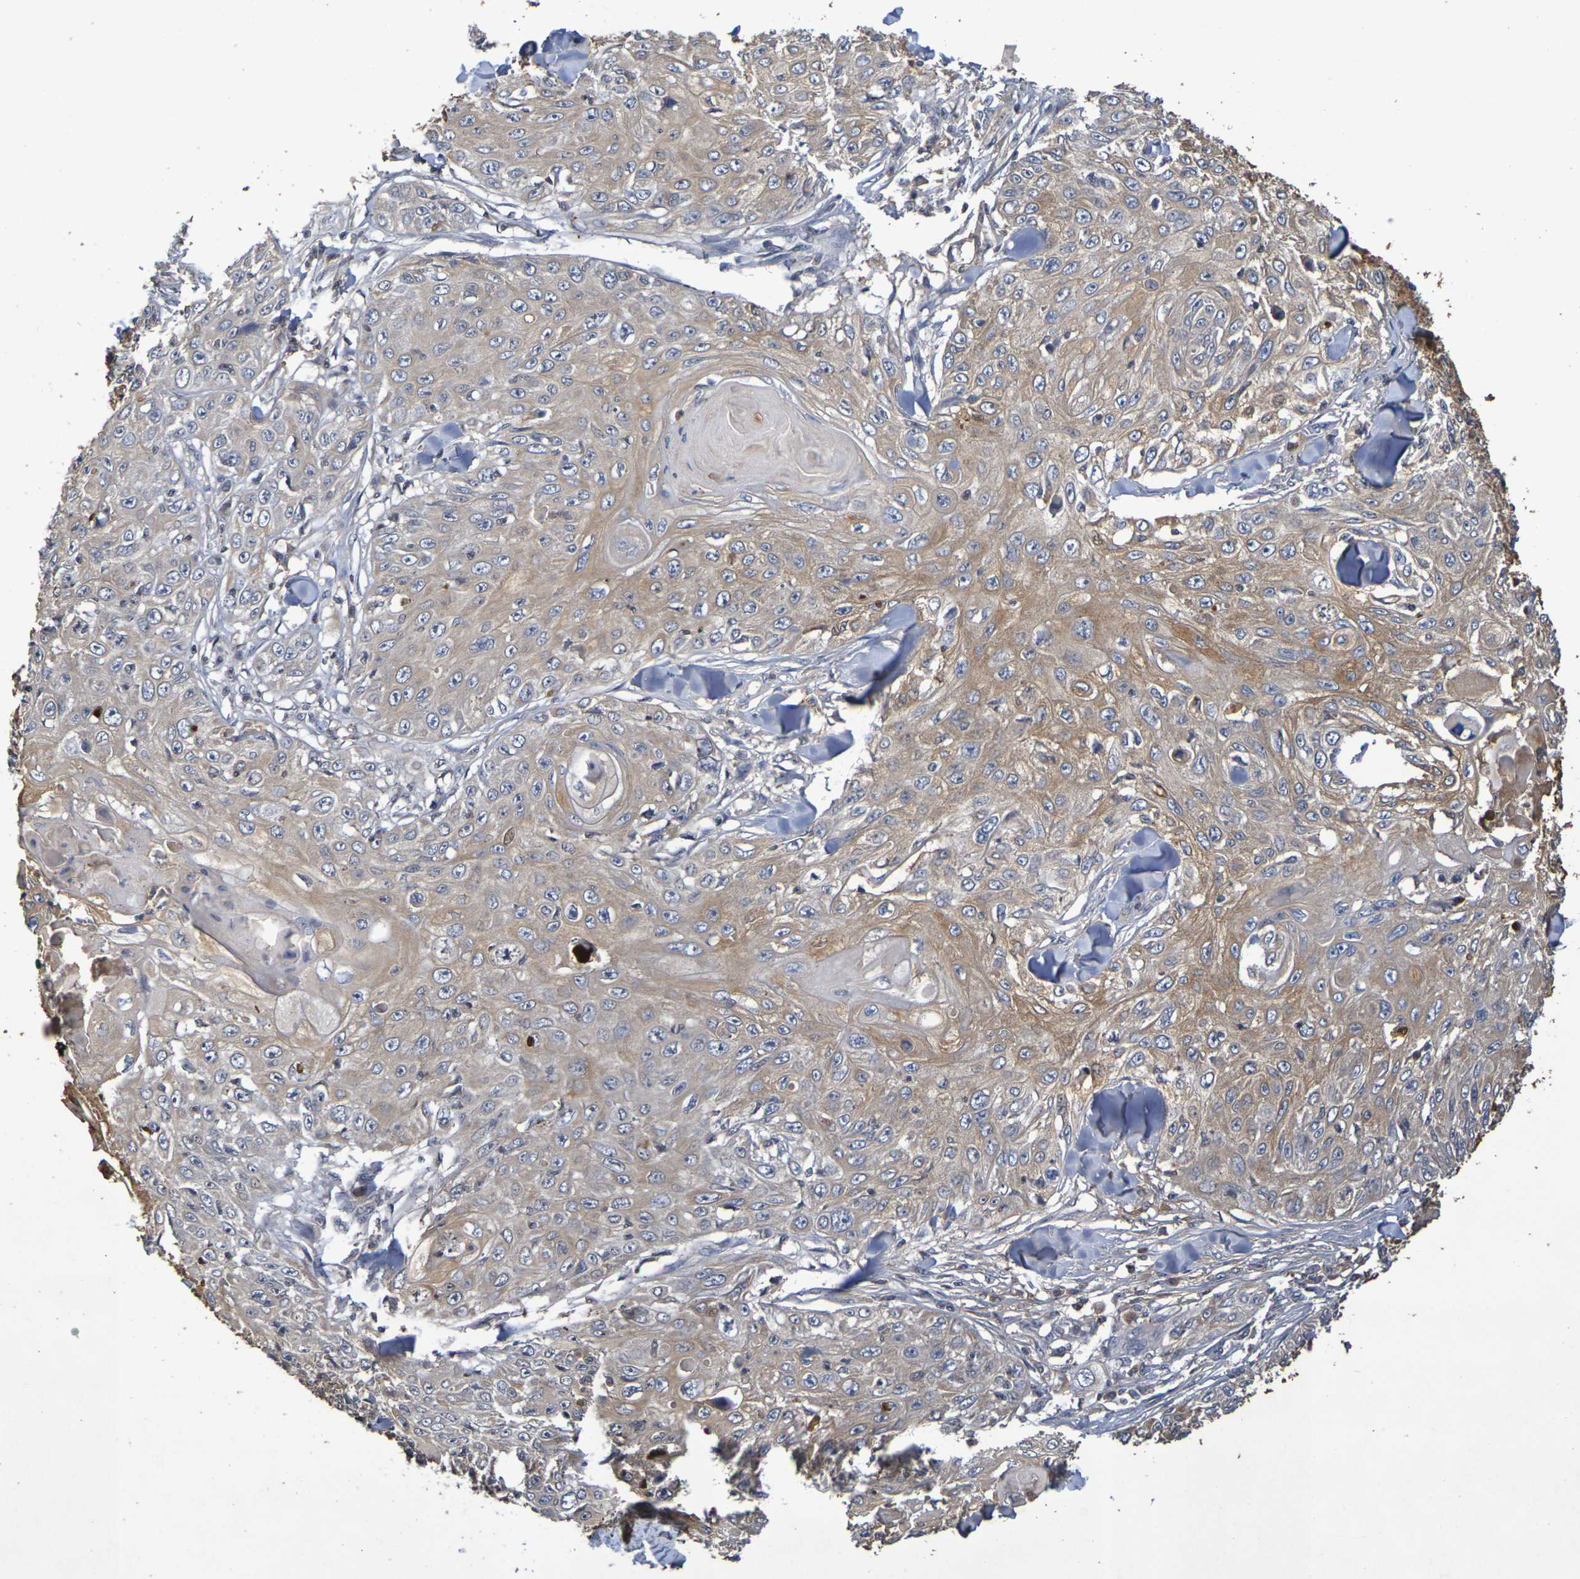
{"staining": {"intensity": "moderate", "quantity": ">75%", "location": "cytoplasmic/membranous"}, "tissue": "skin cancer", "cell_type": "Tumor cells", "image_type": "cancer", "snomed": [{"axis": "morphology", "description": "Squamous cell carcinoma, NOS"}, {"axis": "topography", "description": "Skin"}], "caption": "Skin cancer (squamous cell carcinoma) stained with a protein marker exhibits moderate staining in tumor cells.", "gene": "TERF2", "patient": {"sex": "male", "age": 86}}